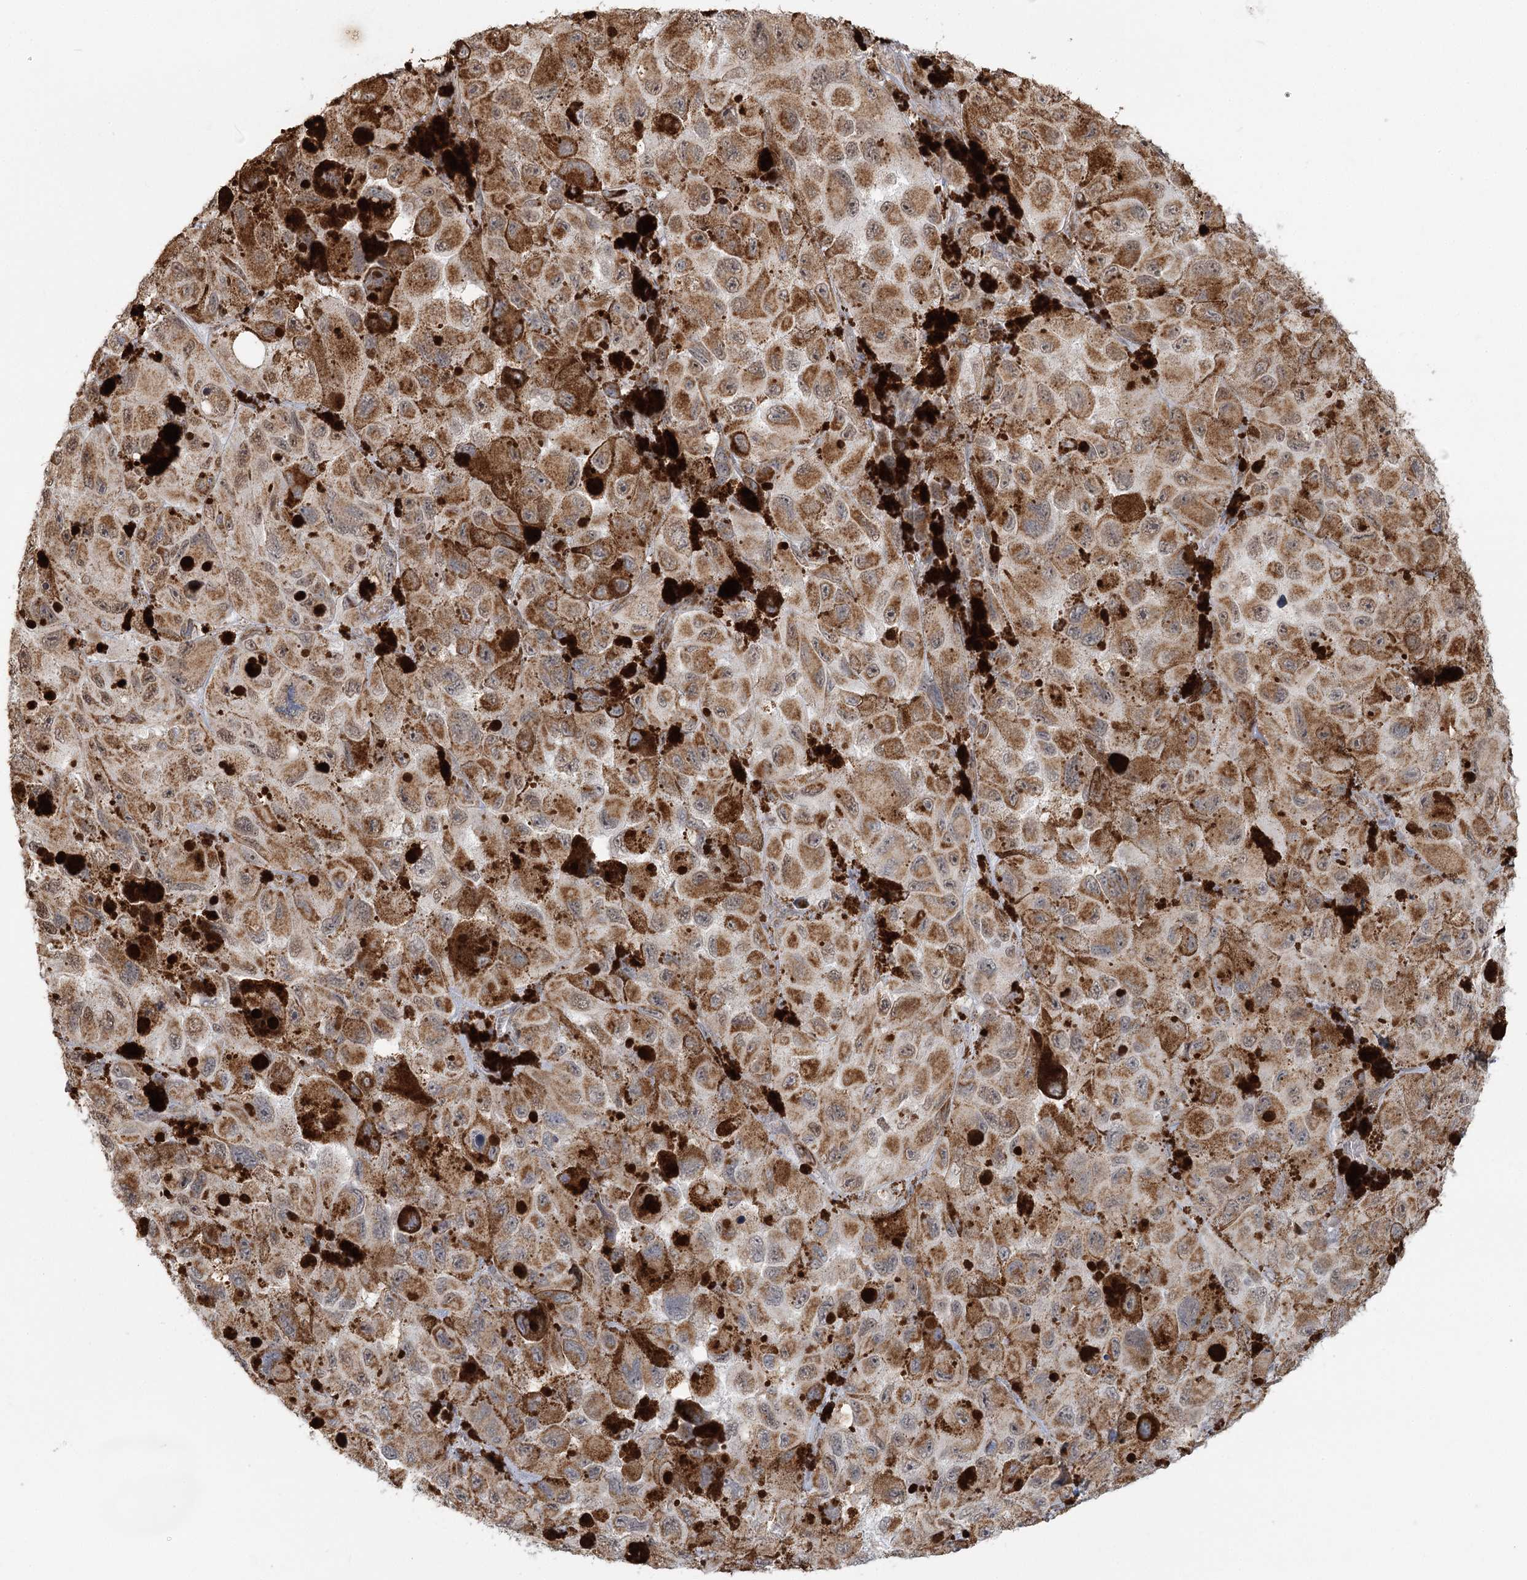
{"staining": {"intensity": "moderate", "quantity": ">75%", "location": "cytoplasmic/membranous"}, "tissue": "melanoma", "cell_type": "Tumor cells", "image_type": "cancer", "snomed": [{"axis": "morphology", "description": "Malignant melanoma, NOS"}, {"axis": "topography", "description": "Skin"}], "caption": "Human melanoma stained with a protein marker displays moderate staining in tumor cells.", "gene": "LACTB", "patient": {"sex": "female", "age": 73}}